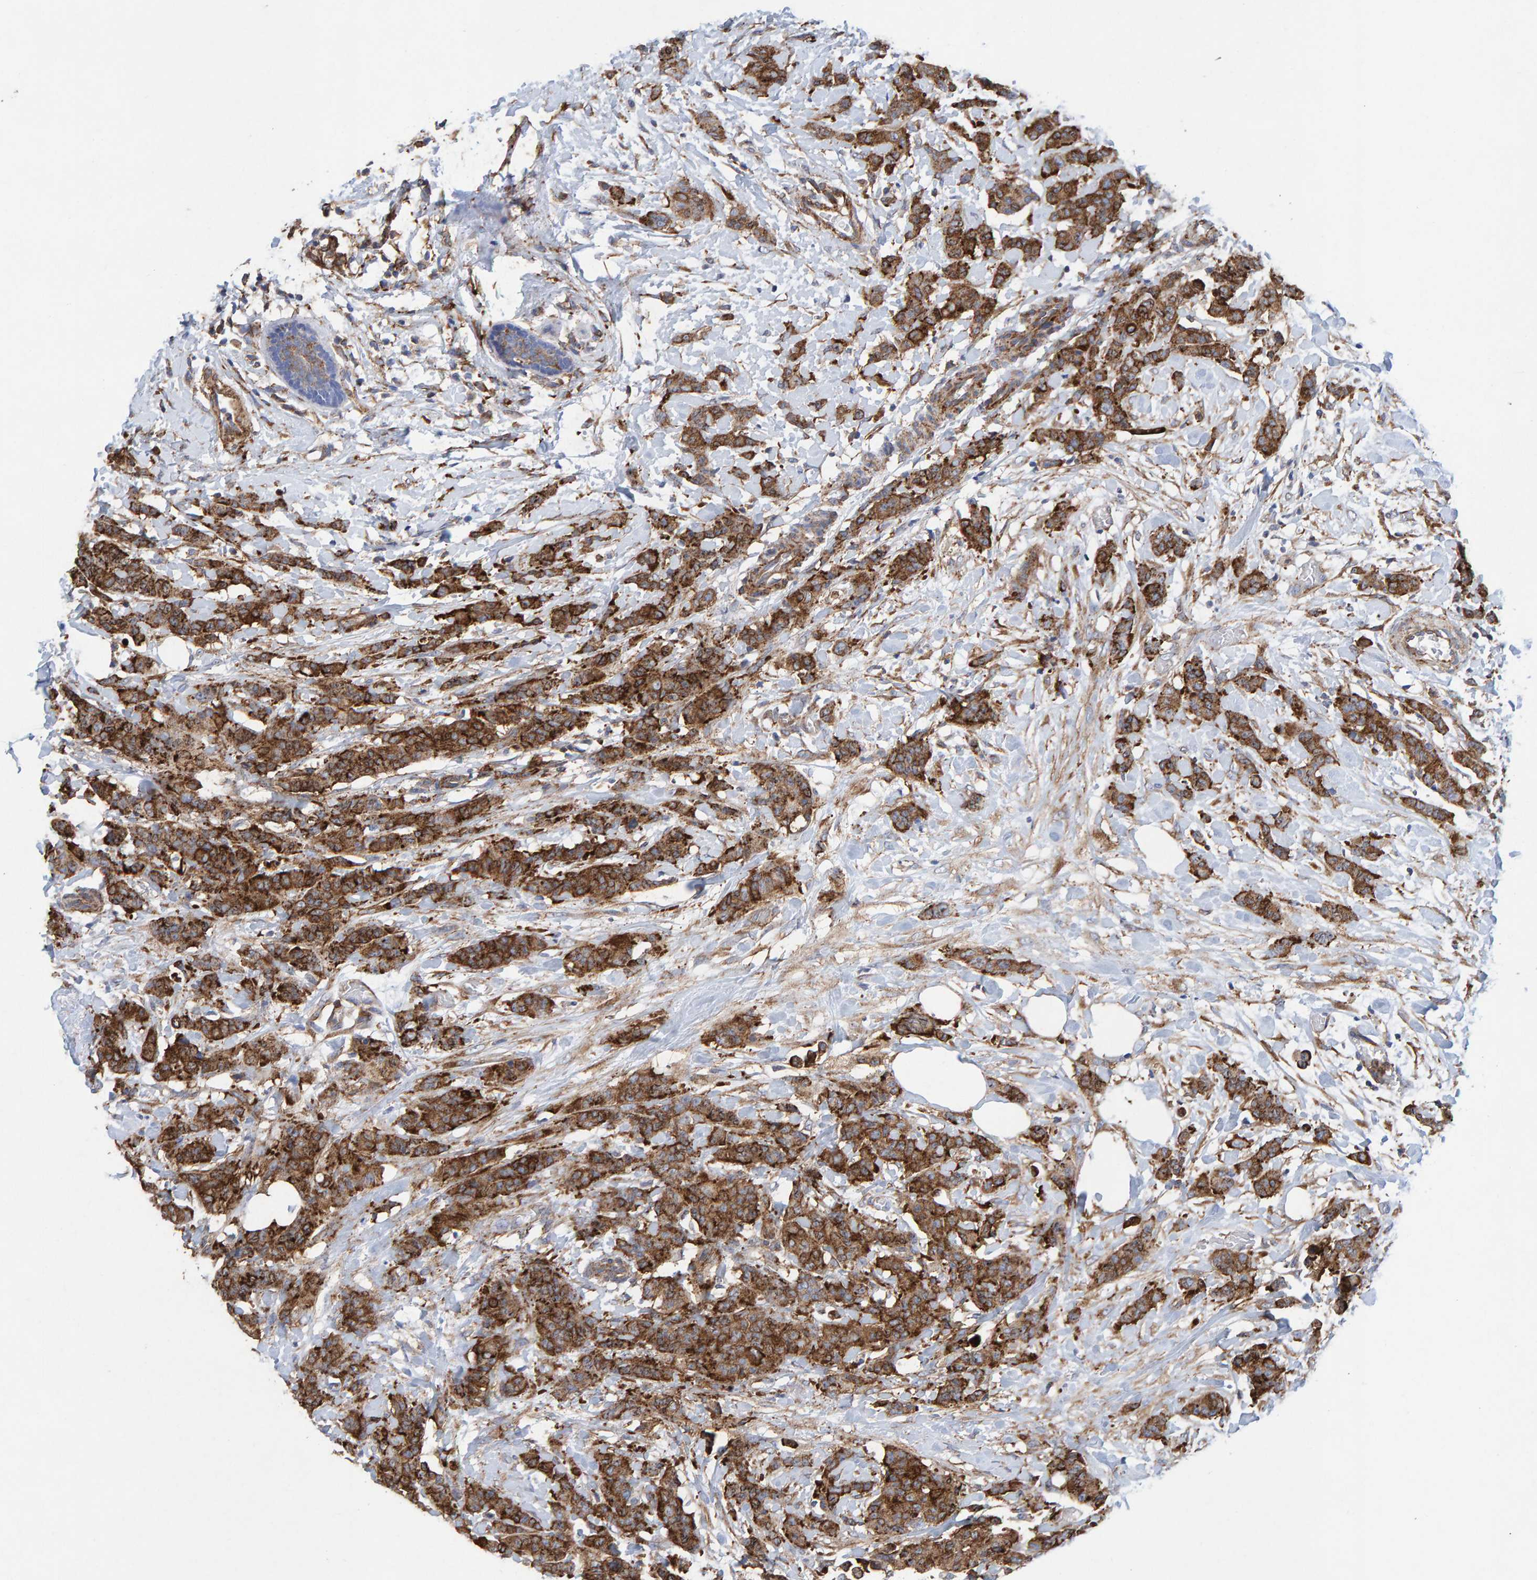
{"staining": {"intensity": "strong", "quantity": ">75%", "location": "cytoplasmic/membranous"}, "tissue": "breast cancer", "cell_type": "Tumor cells", "image_type": "cancer", "snomed": [{"axis": "morphology", "description": "Normal tissue, NOS"}, {"axis": "morphology", "description": "Duct carcinoma"}, {"axis": "topography", "description": "Breast"}], "caption": "Human breast cancer stained with a protein marker reveals strong staining in tumor cells.", "gene": "MVP", "patient": {"sex": "female", "age": 40}}